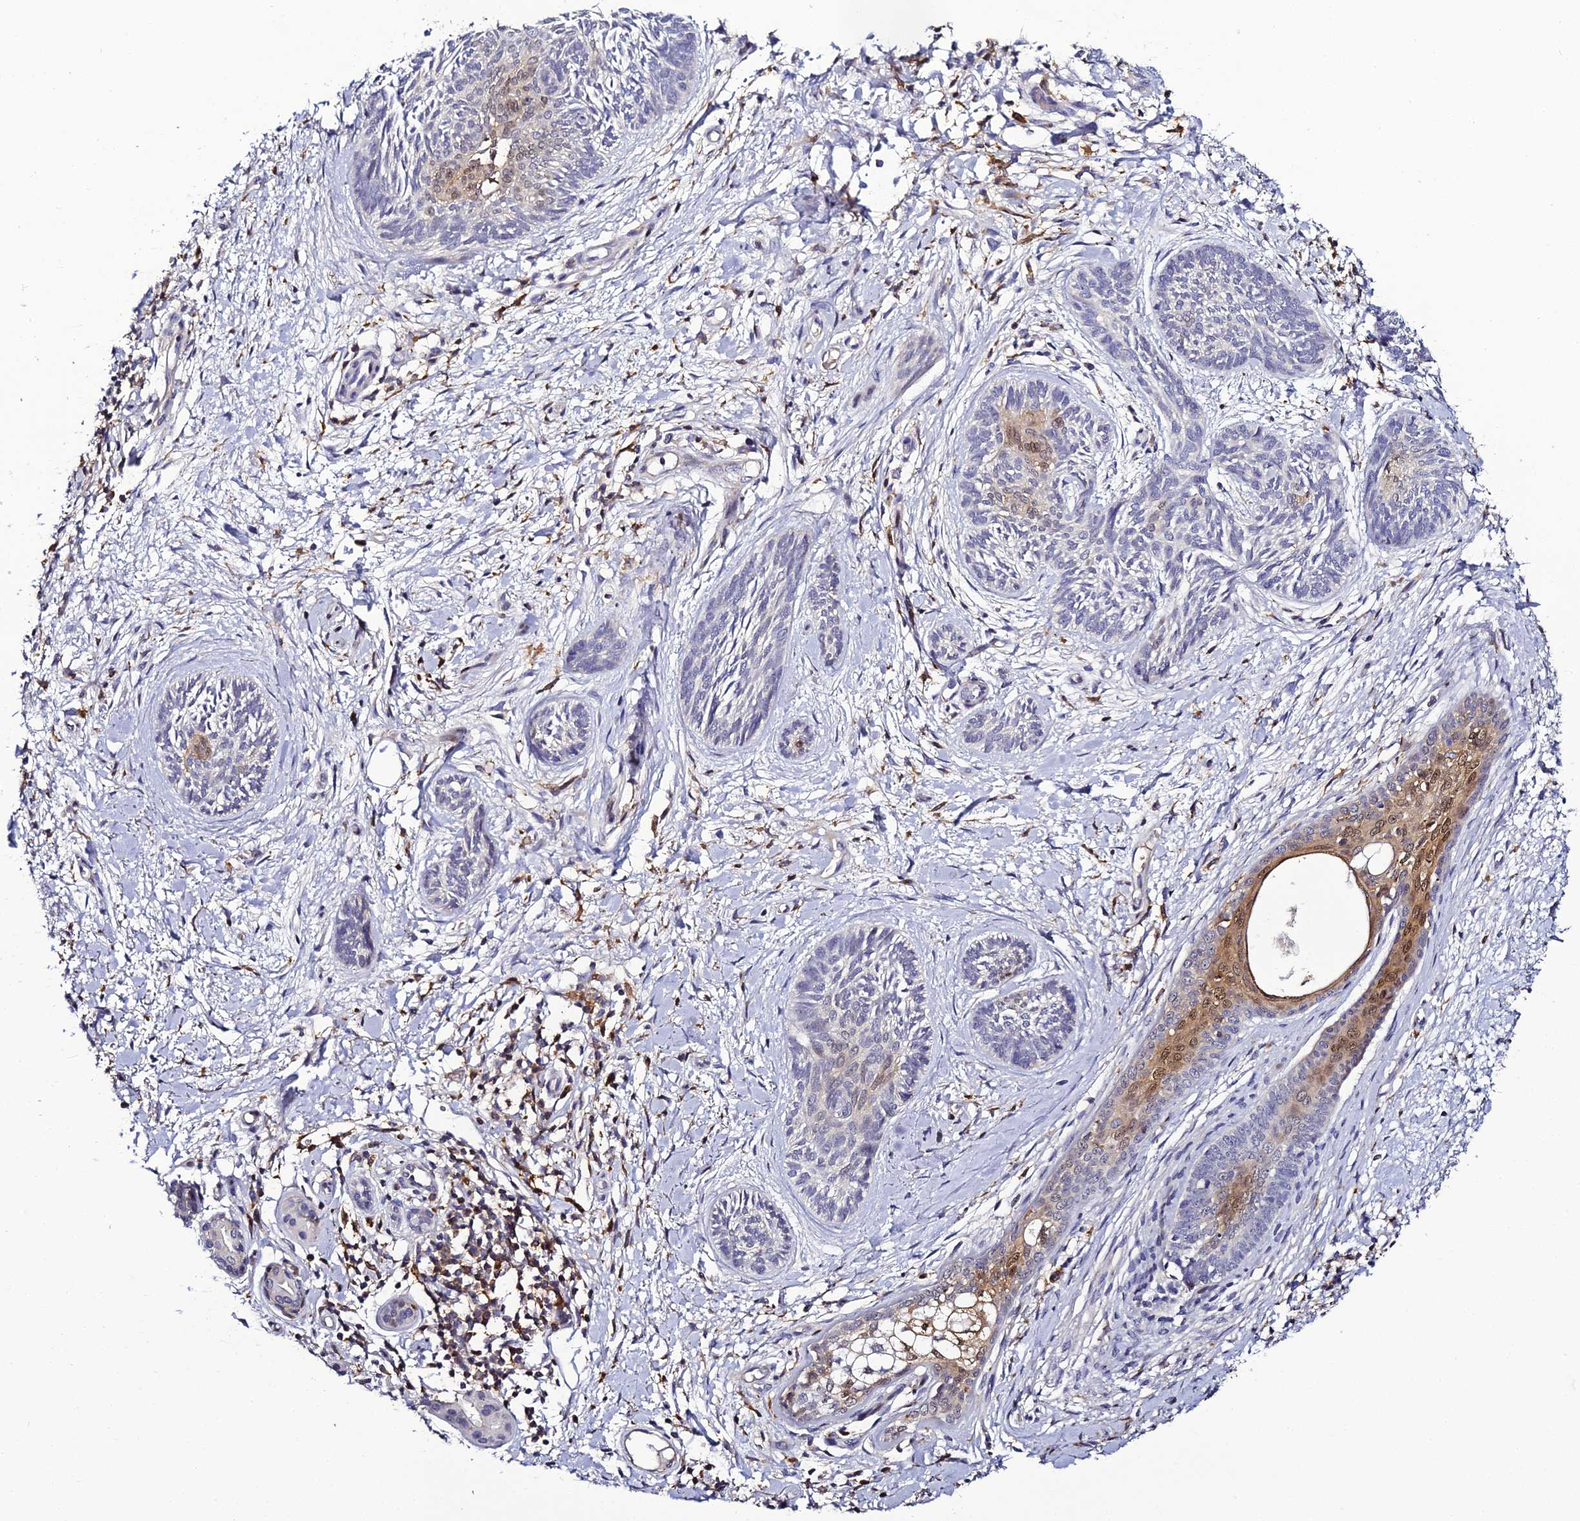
{"staining": {"intensity": "moderate", "quantity": "<25%", "location": "cytoplasmic/membranous,nuclear"}, "tissue": "skin cancer", "cell_type": "Tumor cells", "image_type": "cancer", "snomed": [{"axis": "morphology", "description": "Basal cell carcinoma"}, {"axis": "topography", "description": "Skin"}], "caption": "Immunohistochemical staining of human skin basal cell carcinoma exhibits low levels of moderate cytoplasmic/membranous and nuclear positivity in about <25% of tumor cells.", "gene": "IL4I1", "patient": {"sex": "female", "age": 81}}